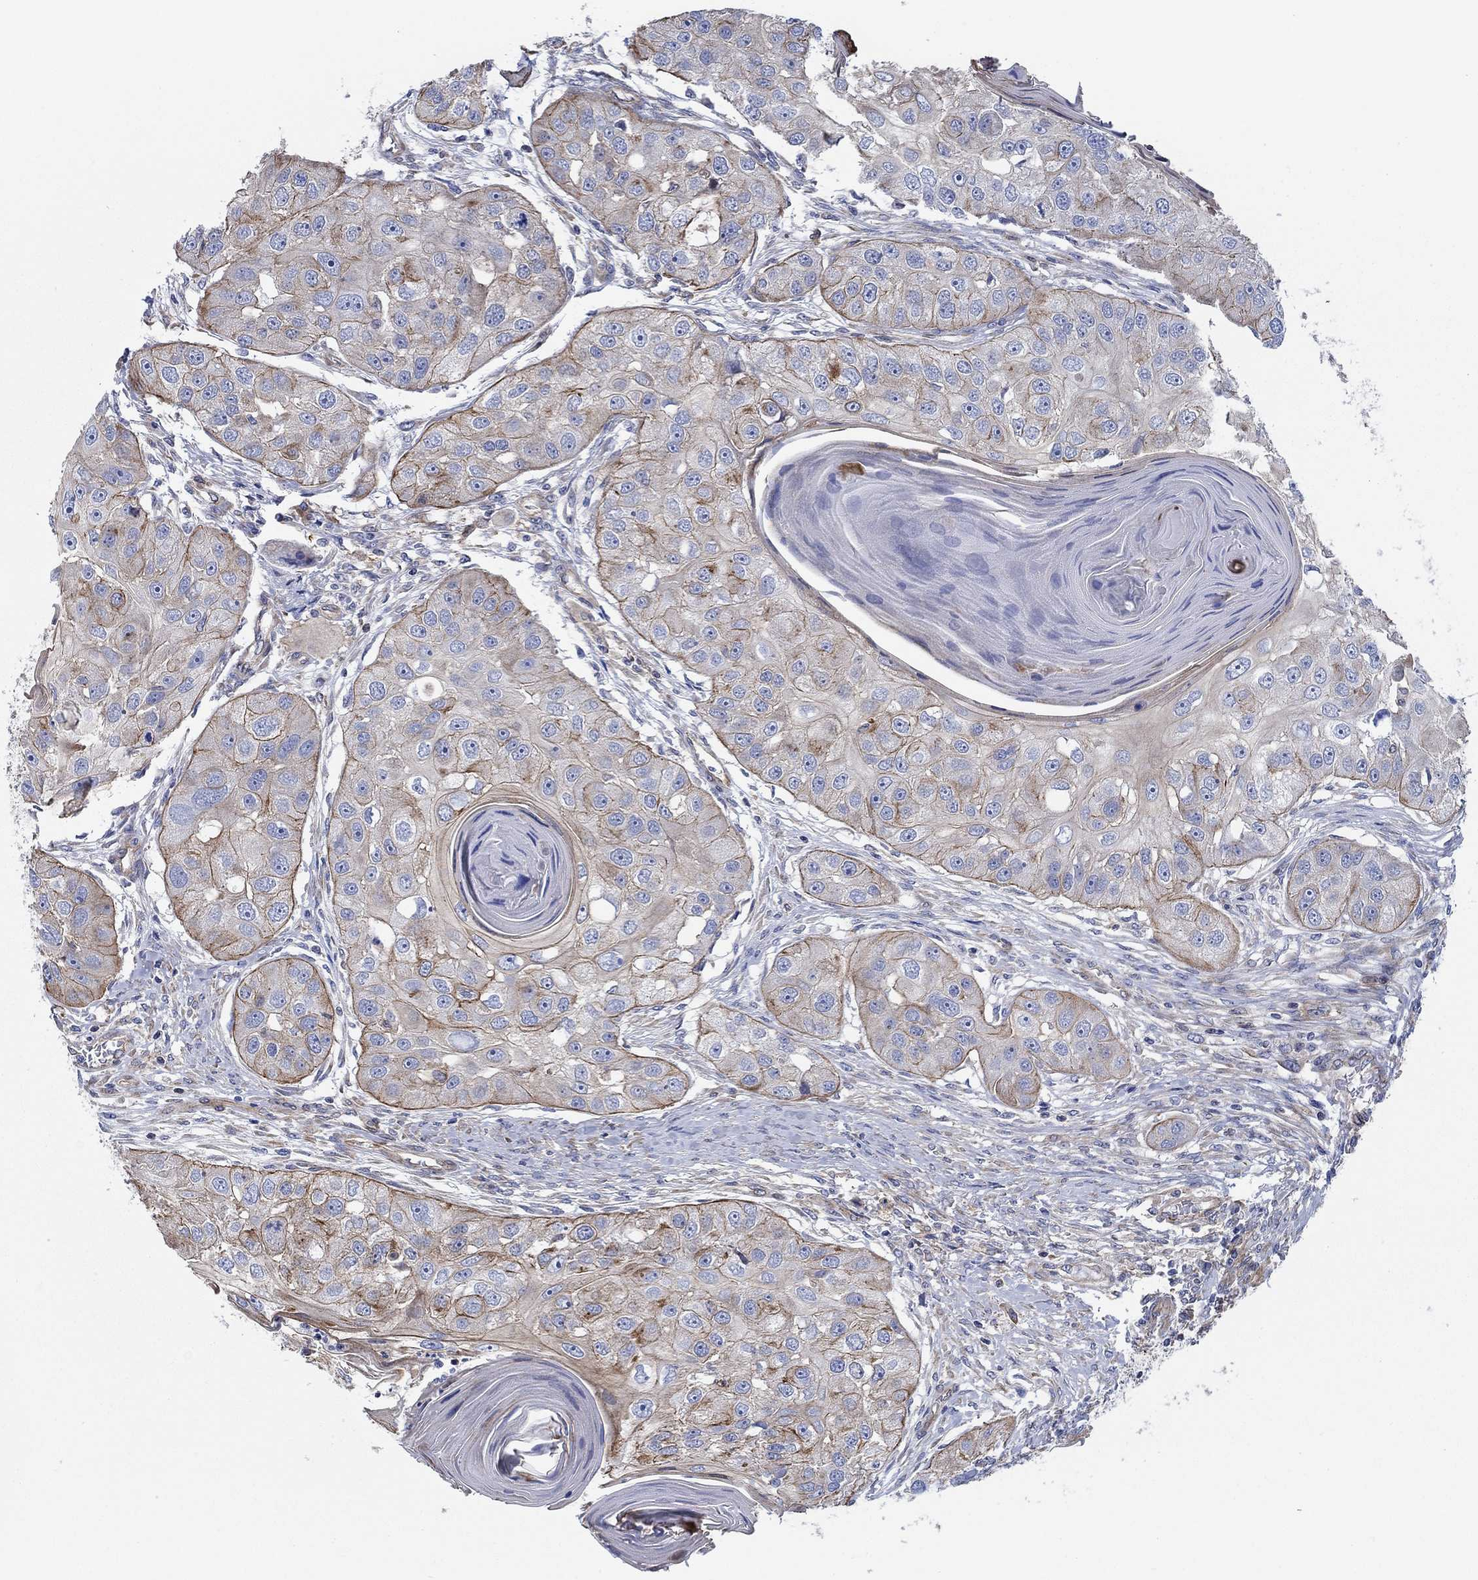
{"staining": {"intensity": "moderate", "quantity": "25%-75%", "location": "cytoplasmic/membranous"}, "tissue": "head and neck cancer", "cell_type": "Tumor cells", "image_type": "cancer", "snomed": [{"axis": "morphology", "description": "Normal tissue, NOS"}, {"axis": "morphology", "description": "Squamous cell carcinoma, NOS"}, {"axis": "topography", "description": "Skeletal muscle"}, {"axis": "topography", "description": "Head-Neck"}], "caption": "Moderate cytoplasmic/membranous positivity is appreciated in approximately 25%-75% of tumor cells in head and neck cancer (squamous cell carcinoma).", "gene": "FMN1", "patient": {"sex": "male", "age": 51}}